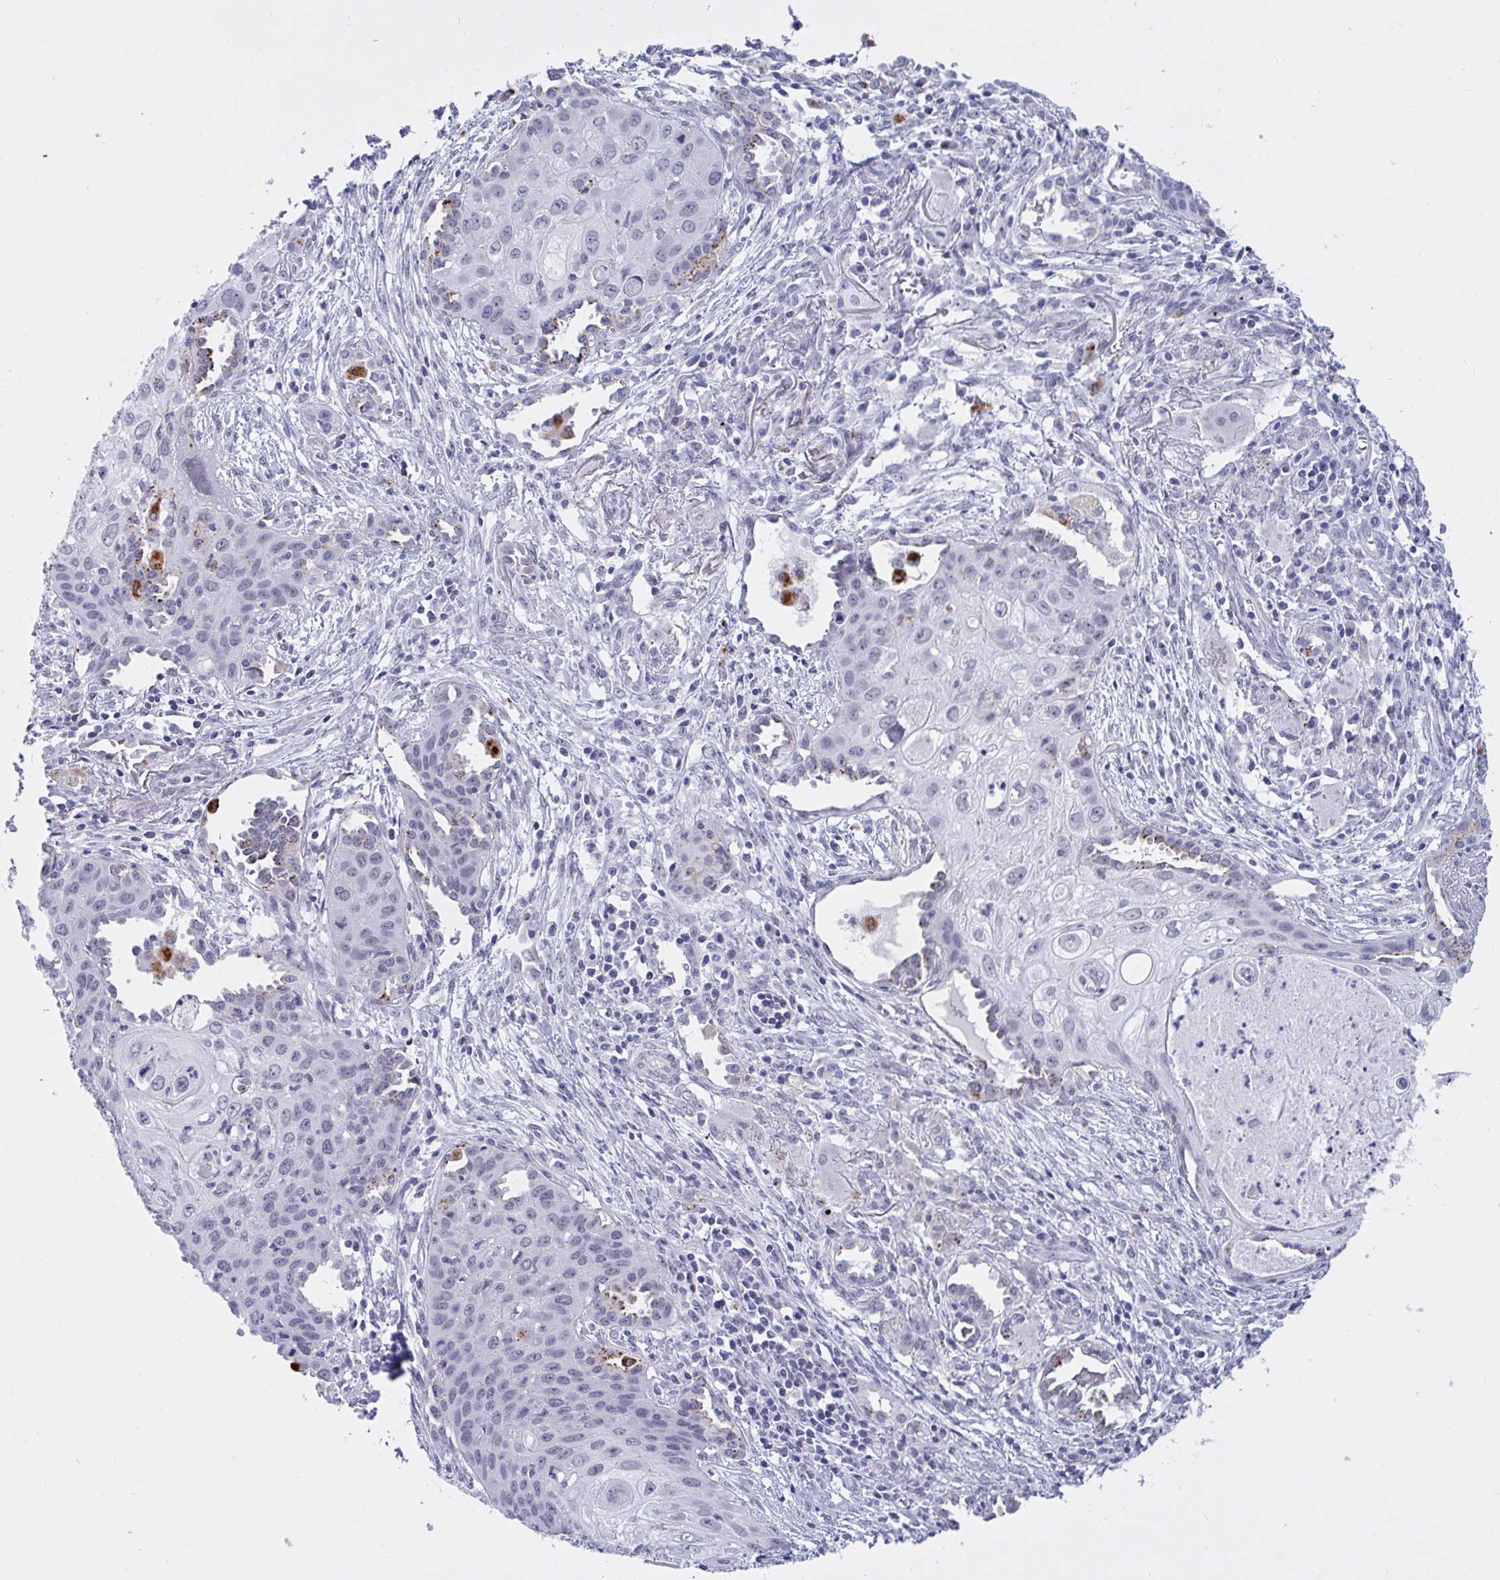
{"staining": {"intensity": "negative", "quantity": "none", "location": "none"}, "tissue": "lung cancer", "cell_type": "Tumor cells", "image_type": "cancer", "snomed": [{"axis": "morphology", "description": "Squamous cell carcinoma, NOS"}, {"axis": "topography", "description": "Lung"}], "caption": "An image of squamous cell carcinoma (lung) stained for a protein displays no brown staining in tumor cells.", "gene": "FBXL22", "patient": {"sex": "male", "age": 71}}